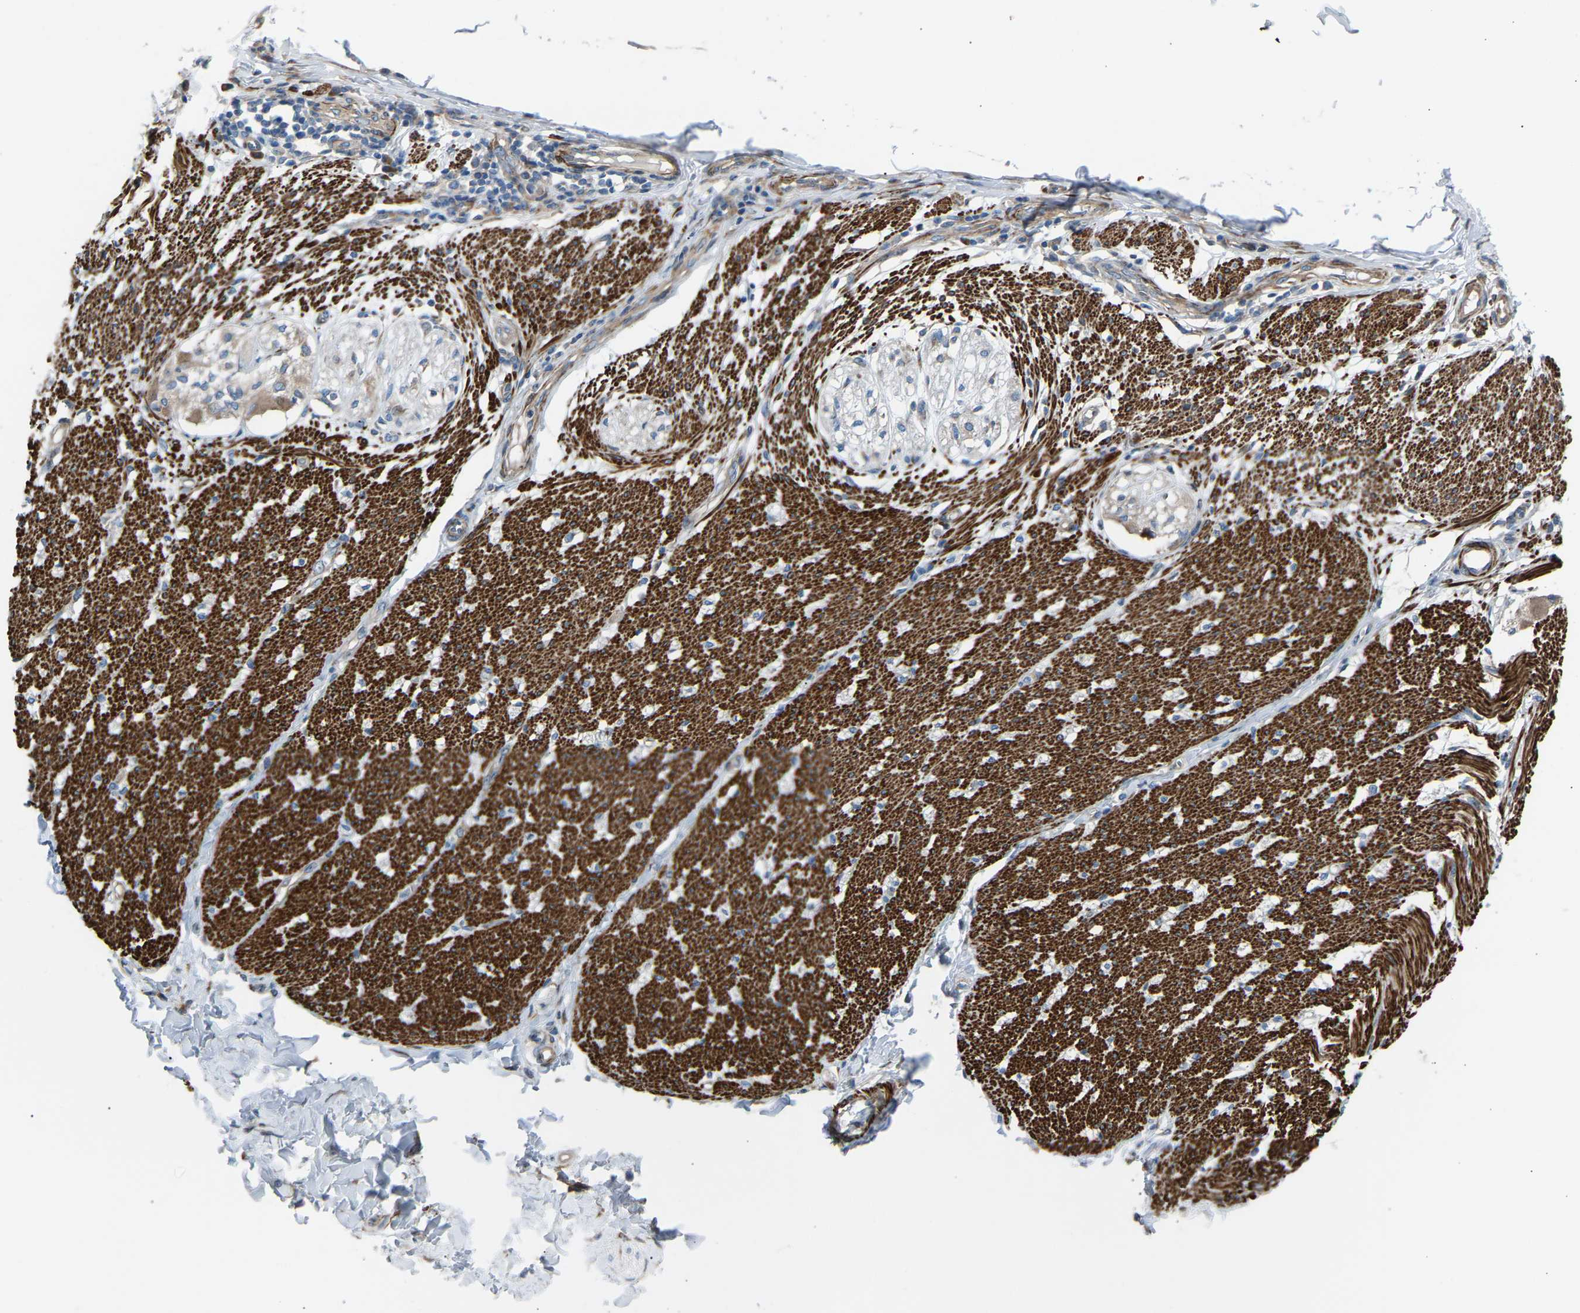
{"staining": {"intensity": "strong", "quantity": ">75%", "location": "cytoplasmic/membranous"}, "tissue": "smooth muscle", "cell_type": "Smooth muscle cells", "image_type": "normal", "snomed": [{"axis": "morphology", "description": "Normal tissue, NOS"}, {"axis": "morphology", "description": "Adenocarcinoma, NOS"}, {"axis": "topography", "description": "Colon"}, {"axis": "topography", "description": "Peripheral nerve tissue"}], "caption": "Smooth muscle cells reveal strong cytoplasmic/membranous staining in about >75% of cells in normal smooth muscle.", "gene": "VPS41", "patient": {"sex": "male", "age": 14}}